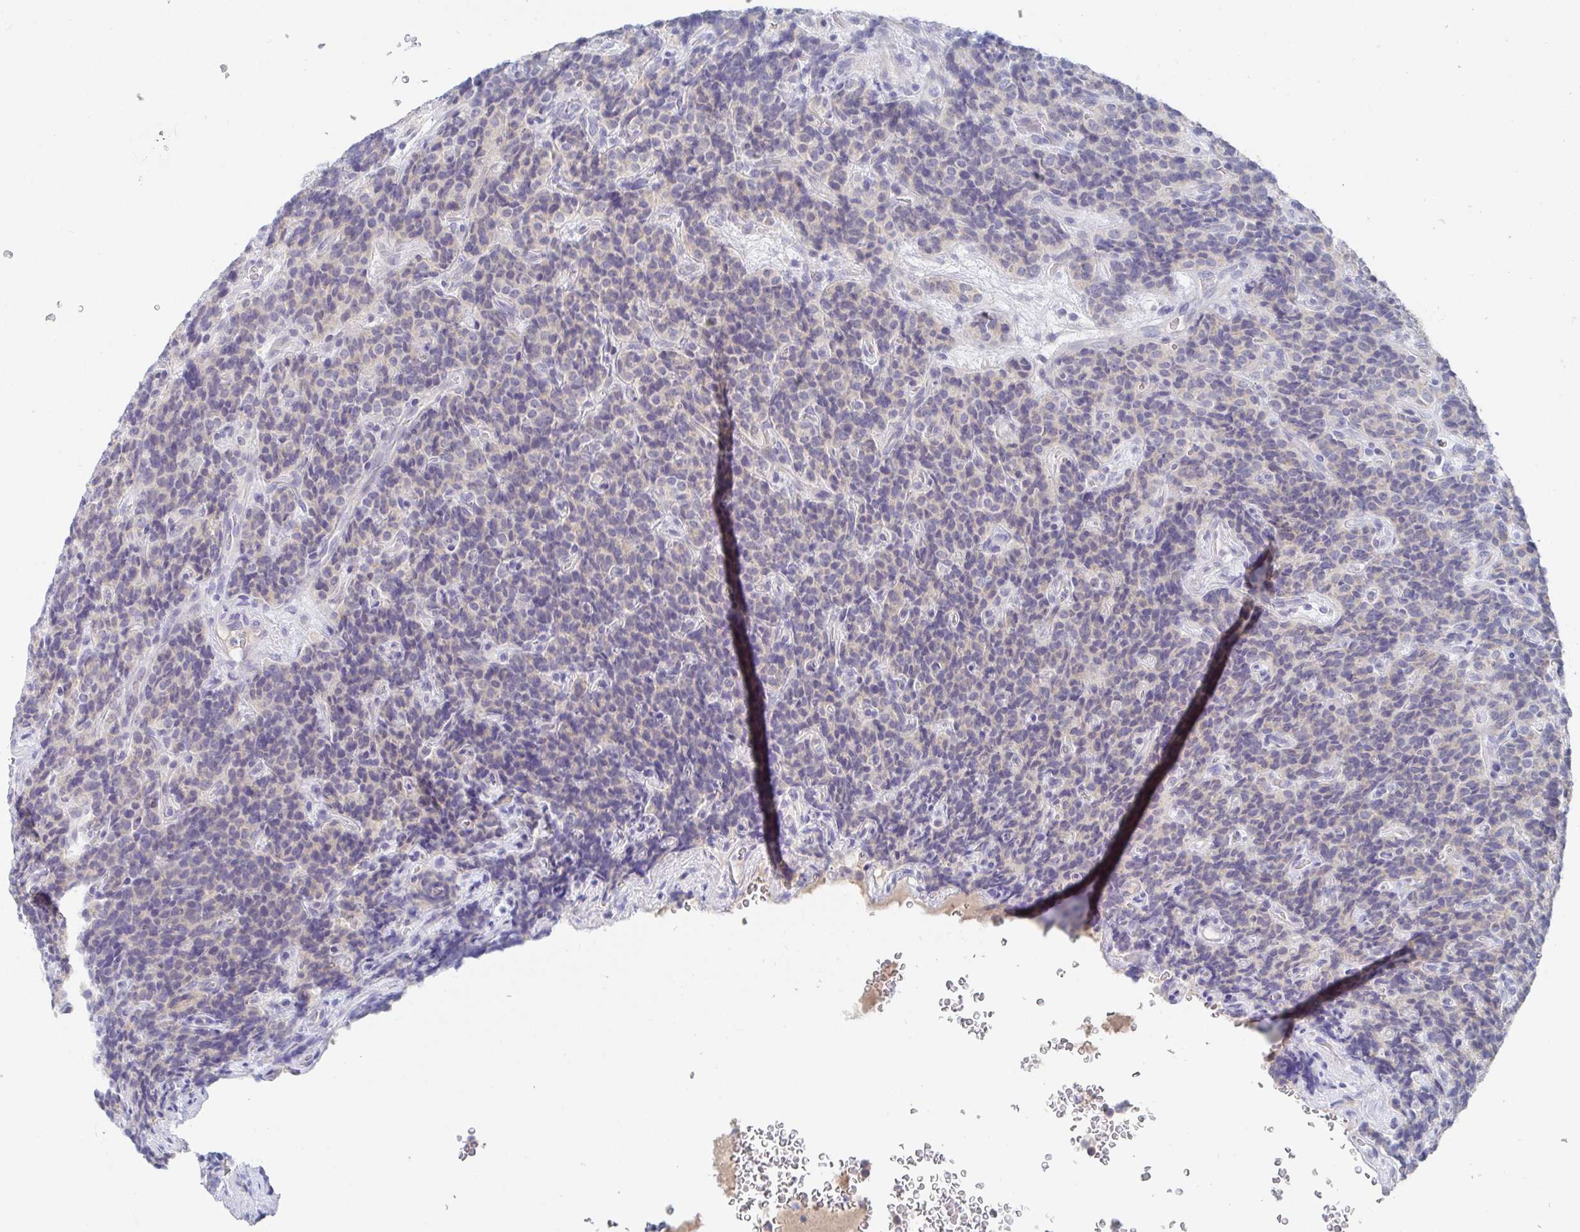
{"staining": {"intensity": "weak", "quantity": "<25%", "location": "cytoplasmic/membranous"}, "tissue": "carcinoid", "cell_type": "Tumor cells", "image_type": "cancer", "snomed": [{"axis": "morphology", "description": "Carcinoid, malignant, NOS"}, {"axis": "topography", "description": "Pancreas"}], "caption": "Immunohistochemistry of malignant carcinoid exhibits no positivity in tumor cells. (Immunohistochemistry, brightfield microscopy, high magnification).", "gene": "ZNF430", "patient": {"sex": "male", "age": 36}}